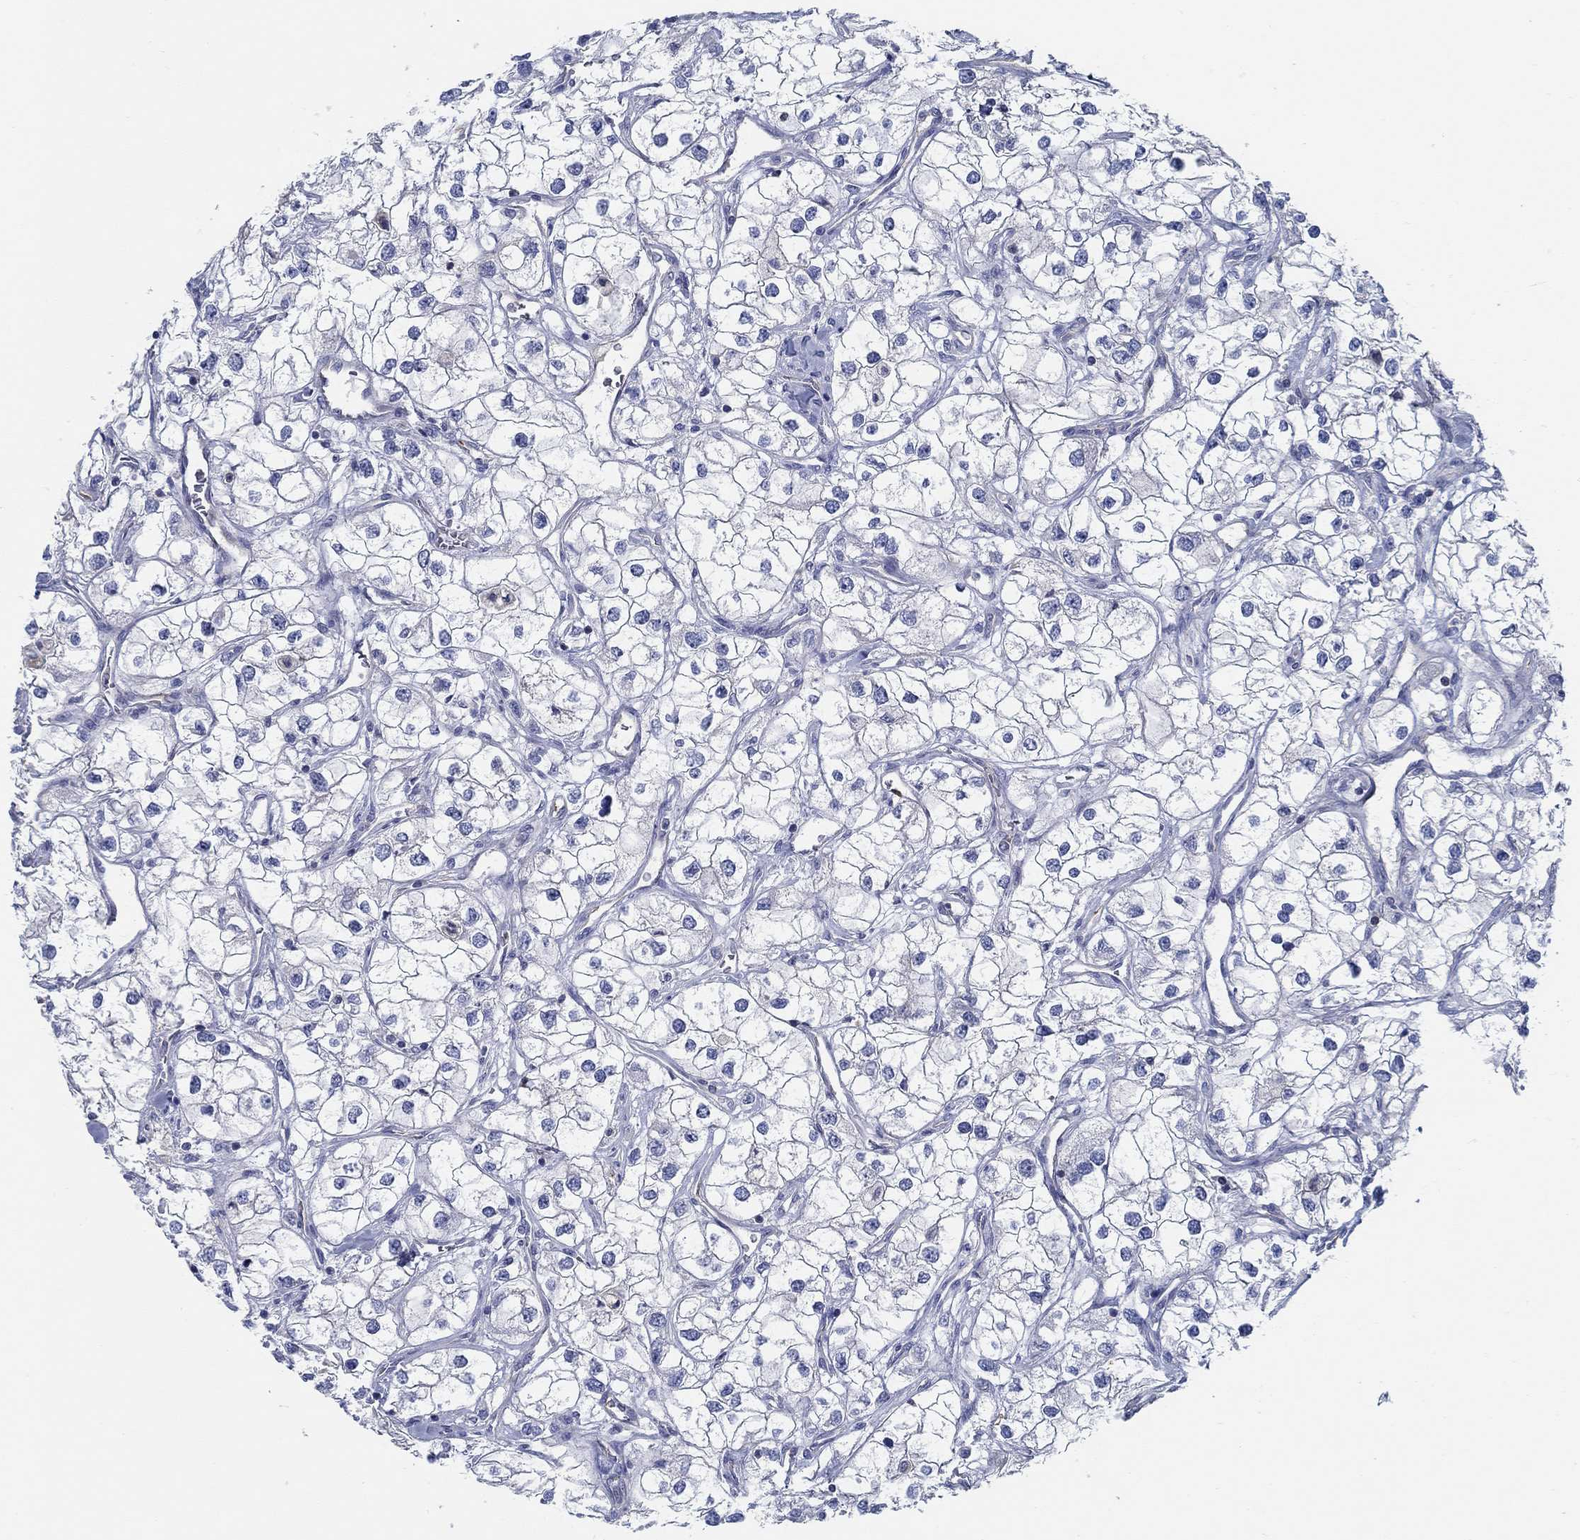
{"staining": {"intensity": "negative", "quantity": "none", "location": "none"}, "tissue": "renal cancer", "cell_type": "Tumor cells", "image_type": "cancer", "snomed": [{"axis": "morphology", "description": "Adenocarcinoma, NOS"}, {"axis": "topography", "description": "Kidney"}], "caption": "The IHC micrograph has no significant expression in tumor cells of adenocarcinoma (renal) tissue.", "gene": "BBOF1", "patient": {"sex": "male", "age": 59}}